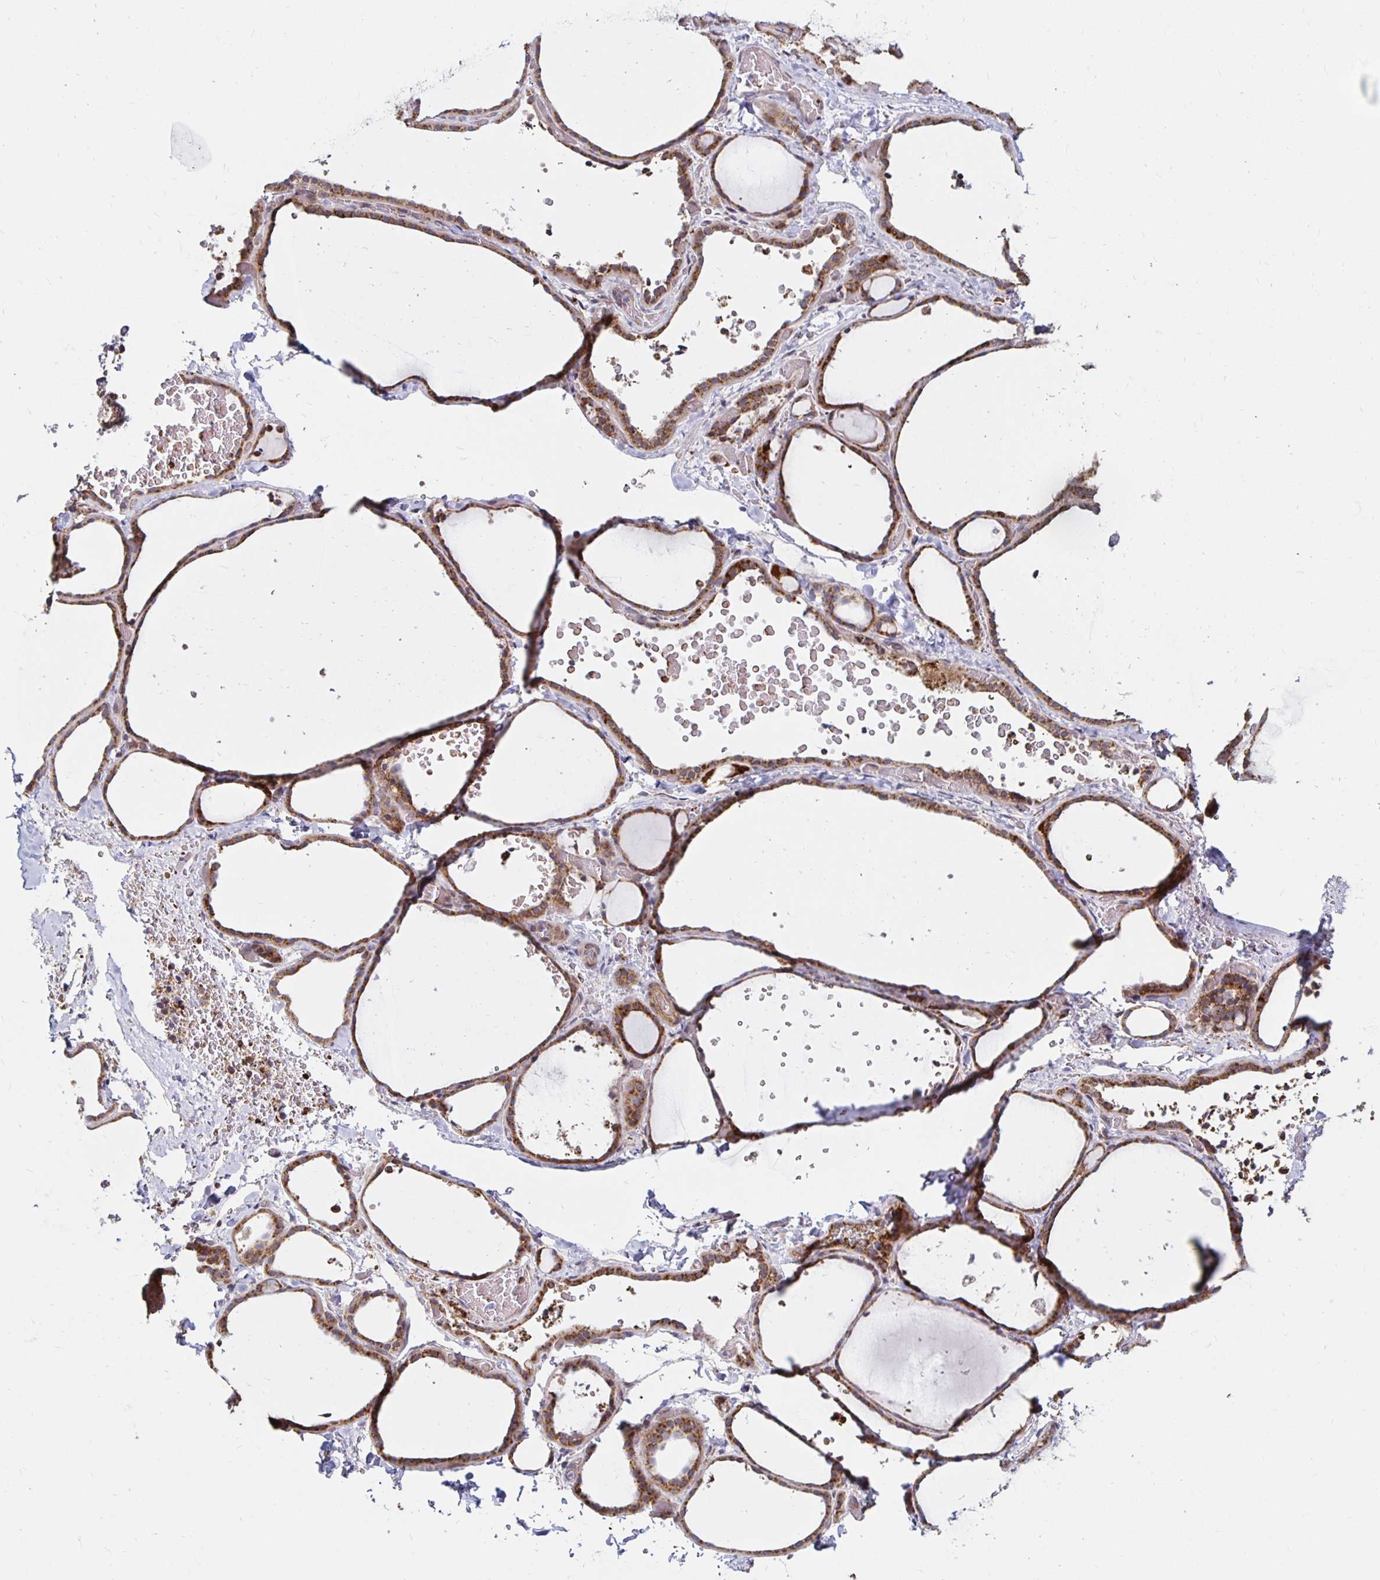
{"staining": {"intensity": "strong", "quantity": ">75%", "location": "cytoplasmic/membranous"}, "tissue": "thyroid gland", "cell_type": "Glandular cells", "image_type": "normal", "snomed": [{"axis": "morphology", "description": "Normal tissue, NOS"}, {"axis": "topography", "description": "Thyroid gland"}], "caption": "IHC staining of normal thyroid gland, which reveals high levels of strong cytoplasmic/membranous expression in approximately >75% of glandular cells indicating strong cytoplasmic/membranous protein positivity. The staining was performed using DAB (3,3'-diaminobenzidine) (brown) for protein detection and nuclei were counterstained in hematoxylin (blue).", "gene": "MRPL28", "patient": {"sex": "female", "age": 36}}